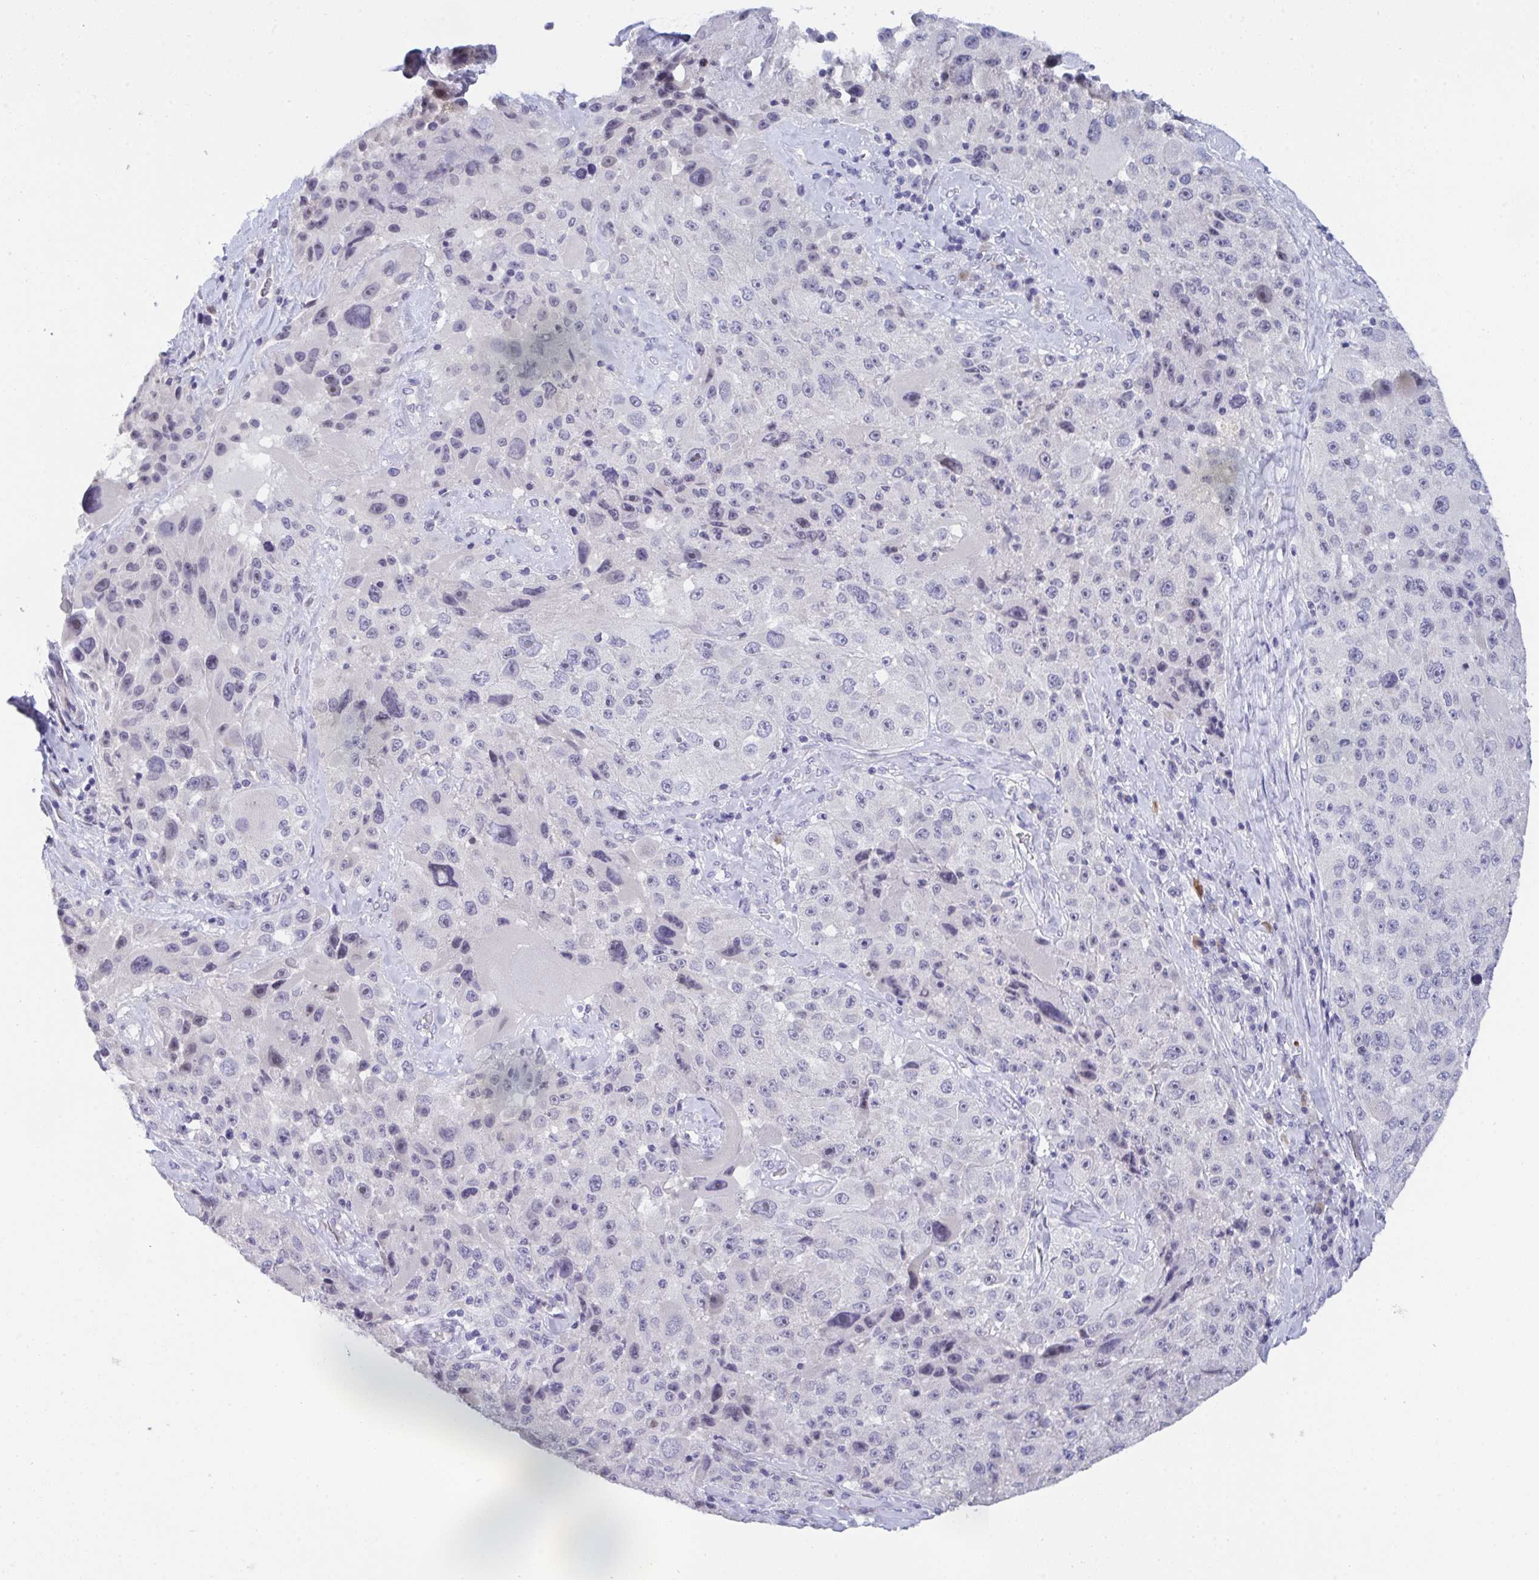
{"staining": {"intensity": "negative", "quantity": "none", "location": "none"}, "tissue": "melanoma", "cell_type": "Tumor cells", "image_type": "cancer", "snomed": [{"axis": "morphology", "description": "Malignant melanoma, Metastatic site"}, {"axis": "topography", "description": "Lymph node"}], "caption": "Immunohistochemical staining of melanoma reveals no significant positivity in tumor cells.", "gene": "BMAL2", "patient": {"sex": "male", "age": 62}}